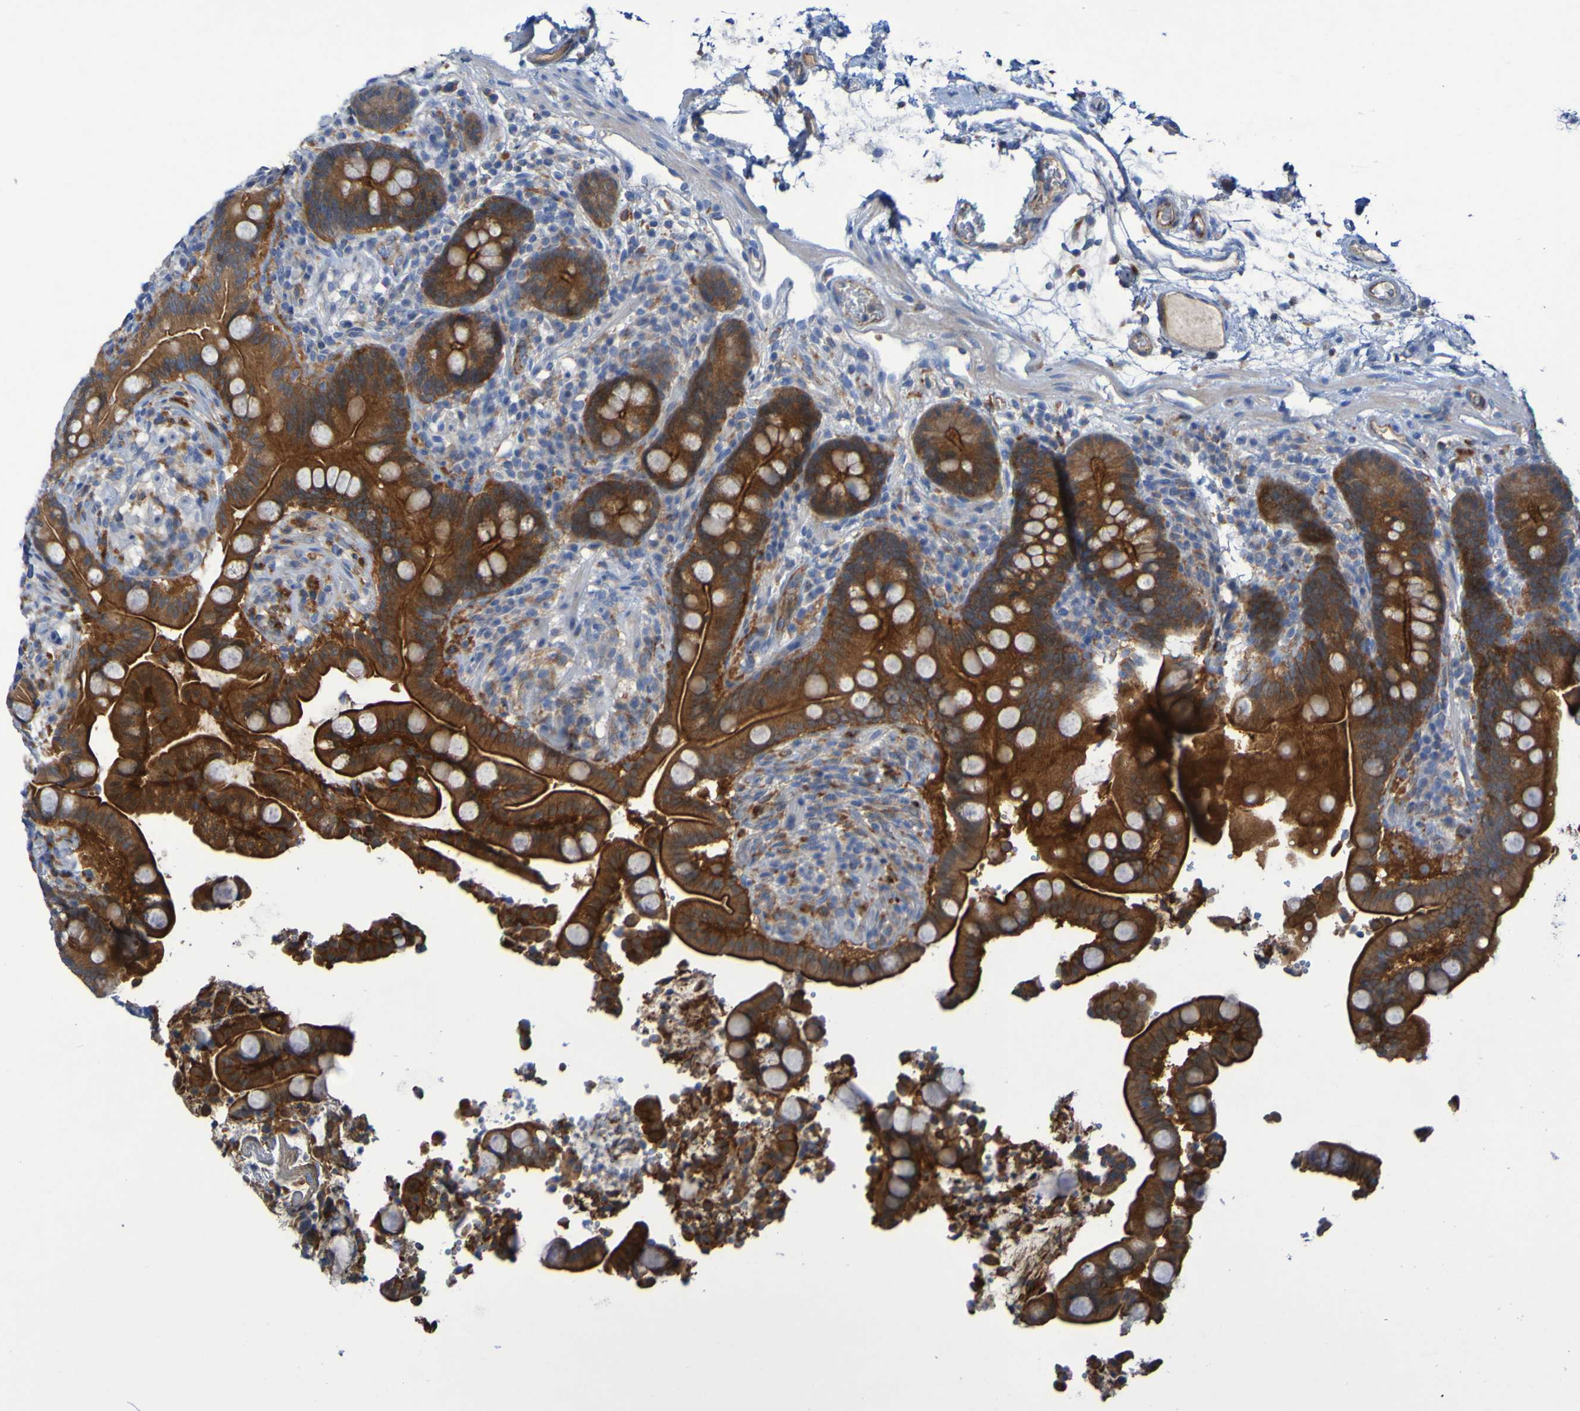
{"staining": {"intensity": "weak", "quantity": ">75%", "location": "cytoplasmic/membranous"}, "tissue": "colon", "cell_type": "Endothelial cells", "image_type": "normal", "snomed": [{"axis": "morphology", "description": "Normal tissue, NOS"}, {"axis": "topography", "description": "Colon"}], "caption": "Immunohistochemical staining of benign colon displays low levels of weak cytoplasmic/membranous positivity in approximately >75% of endothelial cells.", "gene": "ARHGEF16", "patient": {"sex": "male", "age": 73}}